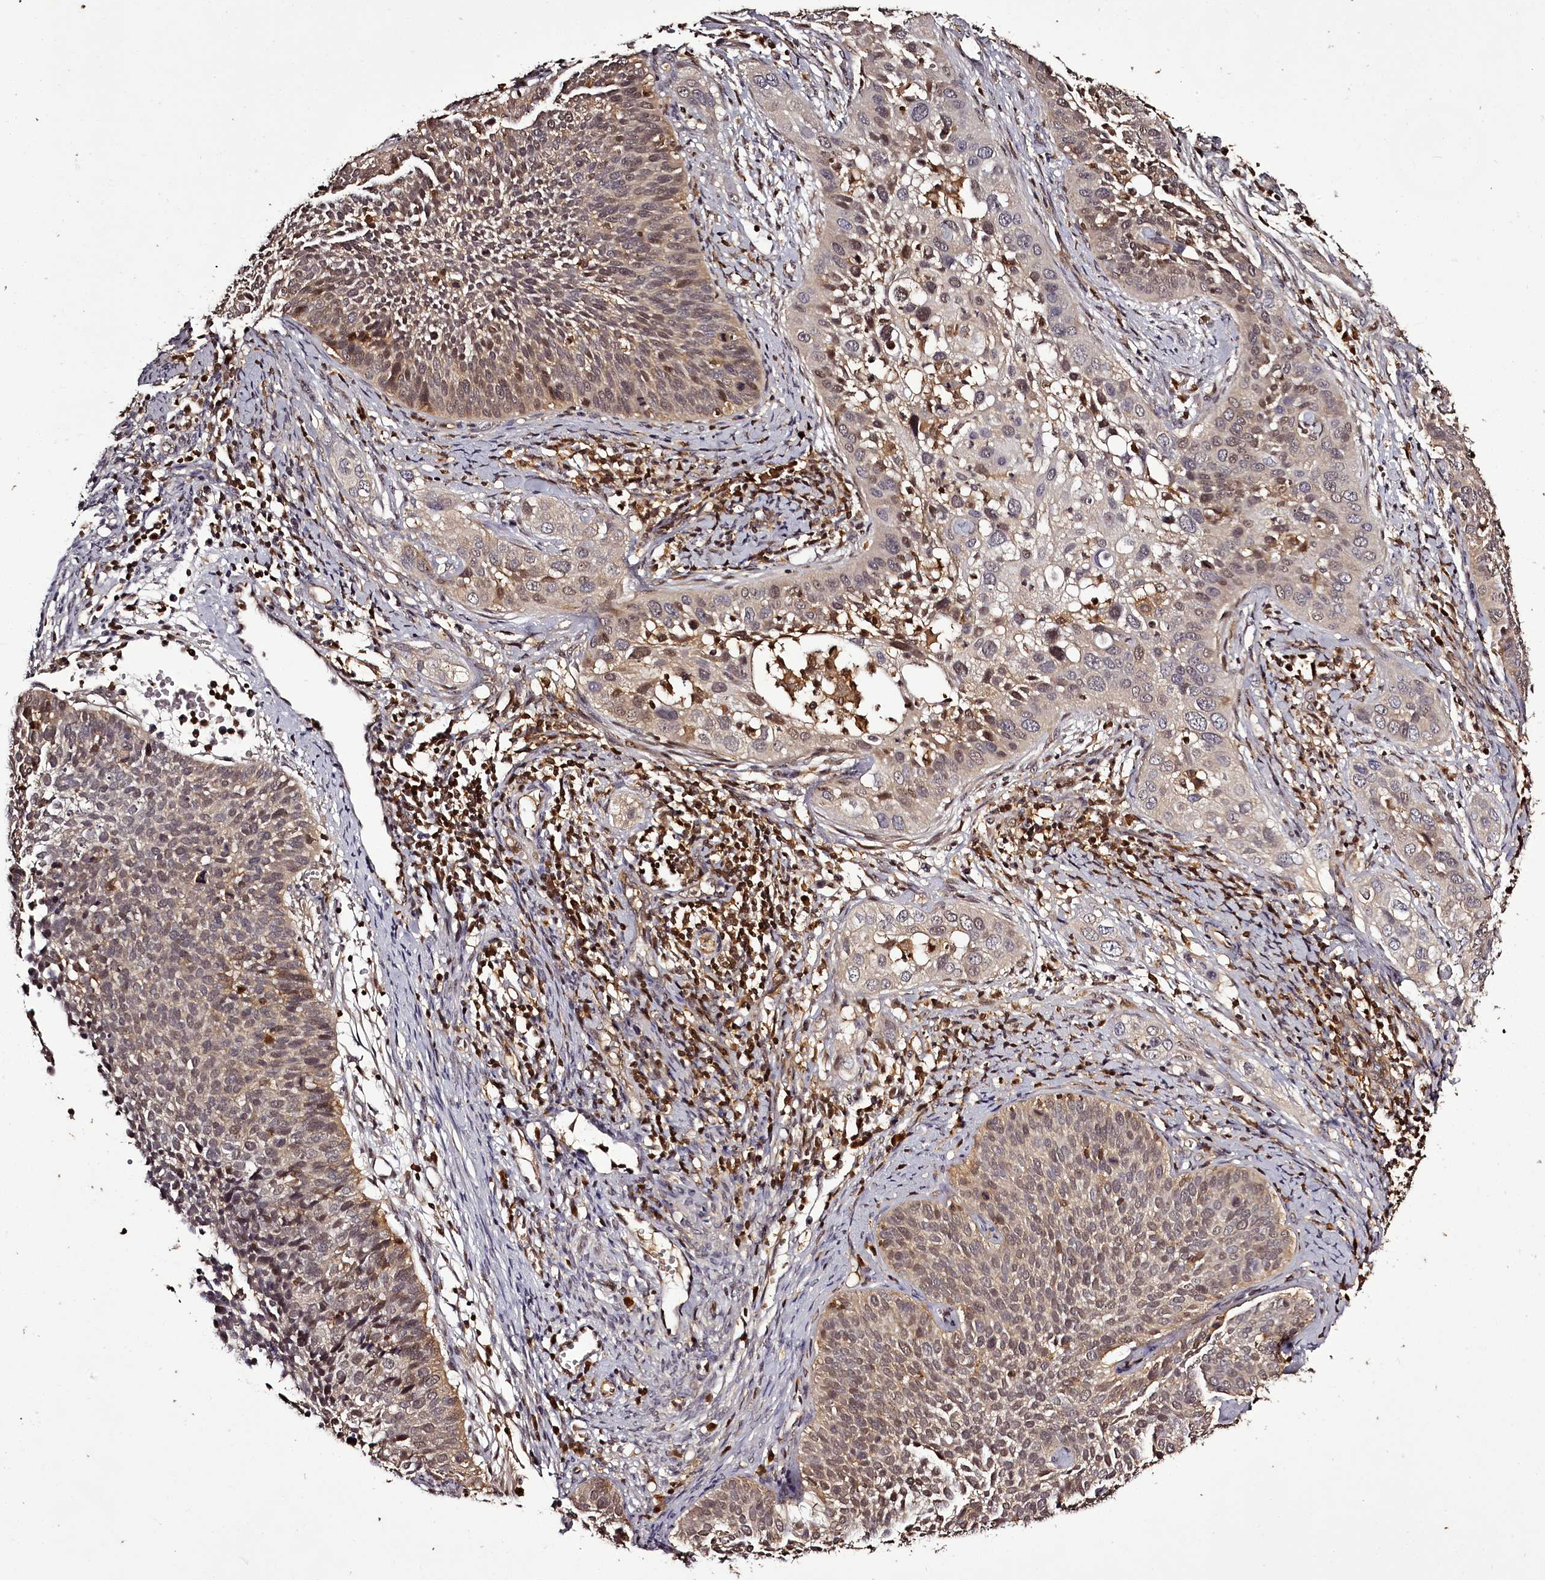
{"staining": {"intensity": "moderate", "quantity": ">75%", "location": "cytoplasmic/membranous,nuclear"}, "tissue": "cervical cancer", "cell_type": "Tumor cells", "image_type": "cancer", "snomed": [{"axis": "morphology", "description": "Squamous cell carcinoma, NOS"}, {"axis": "topography", "description": "Cervix"}], "caption": "The immunohistochemical stain labels moderate cytoplasmic/membranous and nuclear expression in tumor cells of cervical cancer tissue.", "gene": "NPRL2", "patient": {"sex": "female", "age": 34}}